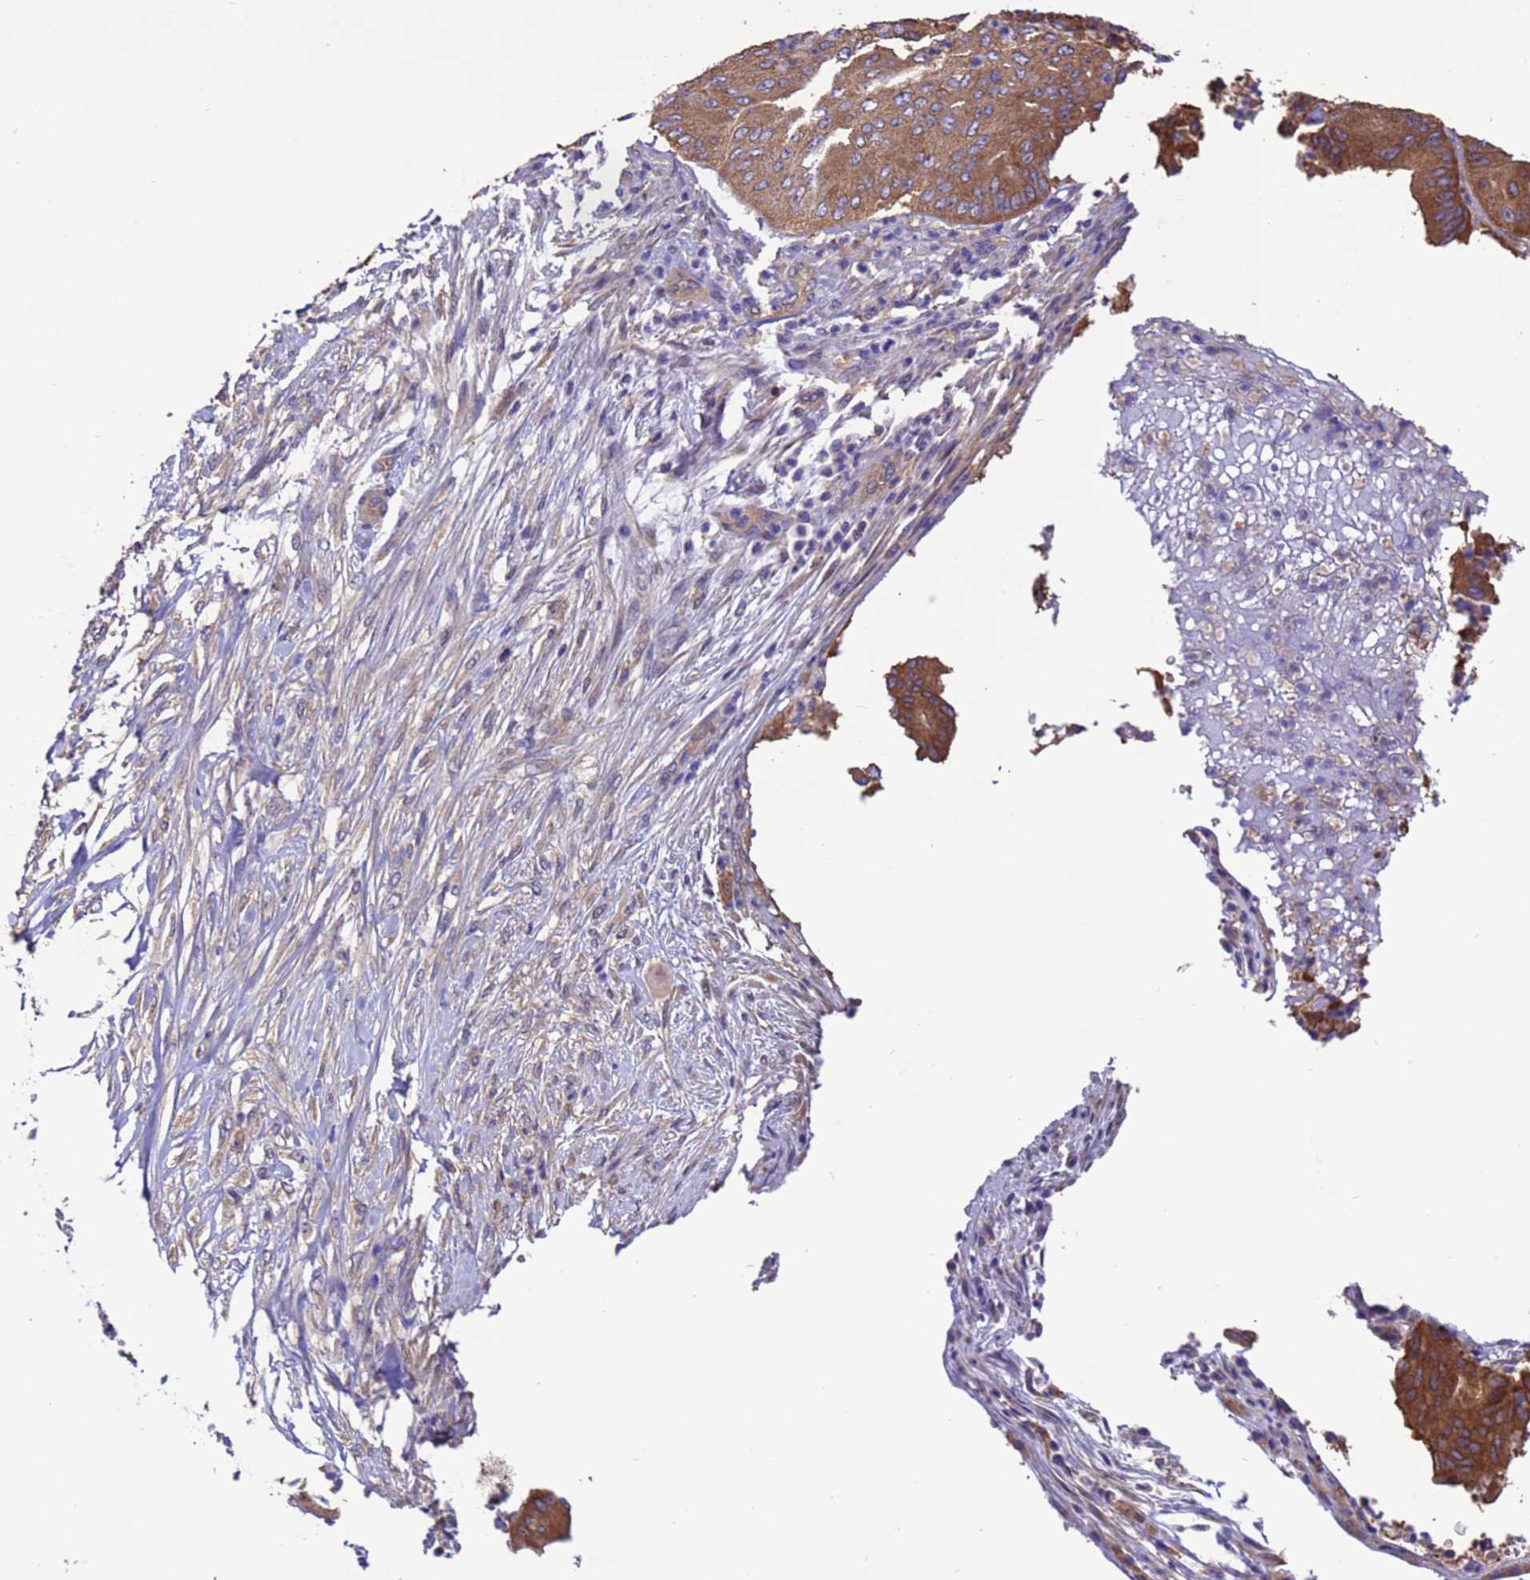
{"staining": {"intensity": "moderate", "quantity": ">75%", "location": "cytoplasmic/membranous"}, "tissue": "pancreatic cancer", "cell_type": "Tumor cells", "image_type": "cancer", "snomed": [{"axis": "morphology", "description": "Adenocarcinoma, NOS"}, {"axis": "topography", "description": "Pancreas"}], "caption": "Approximately >75% of tumor cells in human adenocarcinoma (pancreatic) display moderate cytoplasmic/membranous protein positivity as visualized by brown immunohistochemical staining.", "gene": "ARHGAP12", "patient": {"sex": "female", "age": 77}}